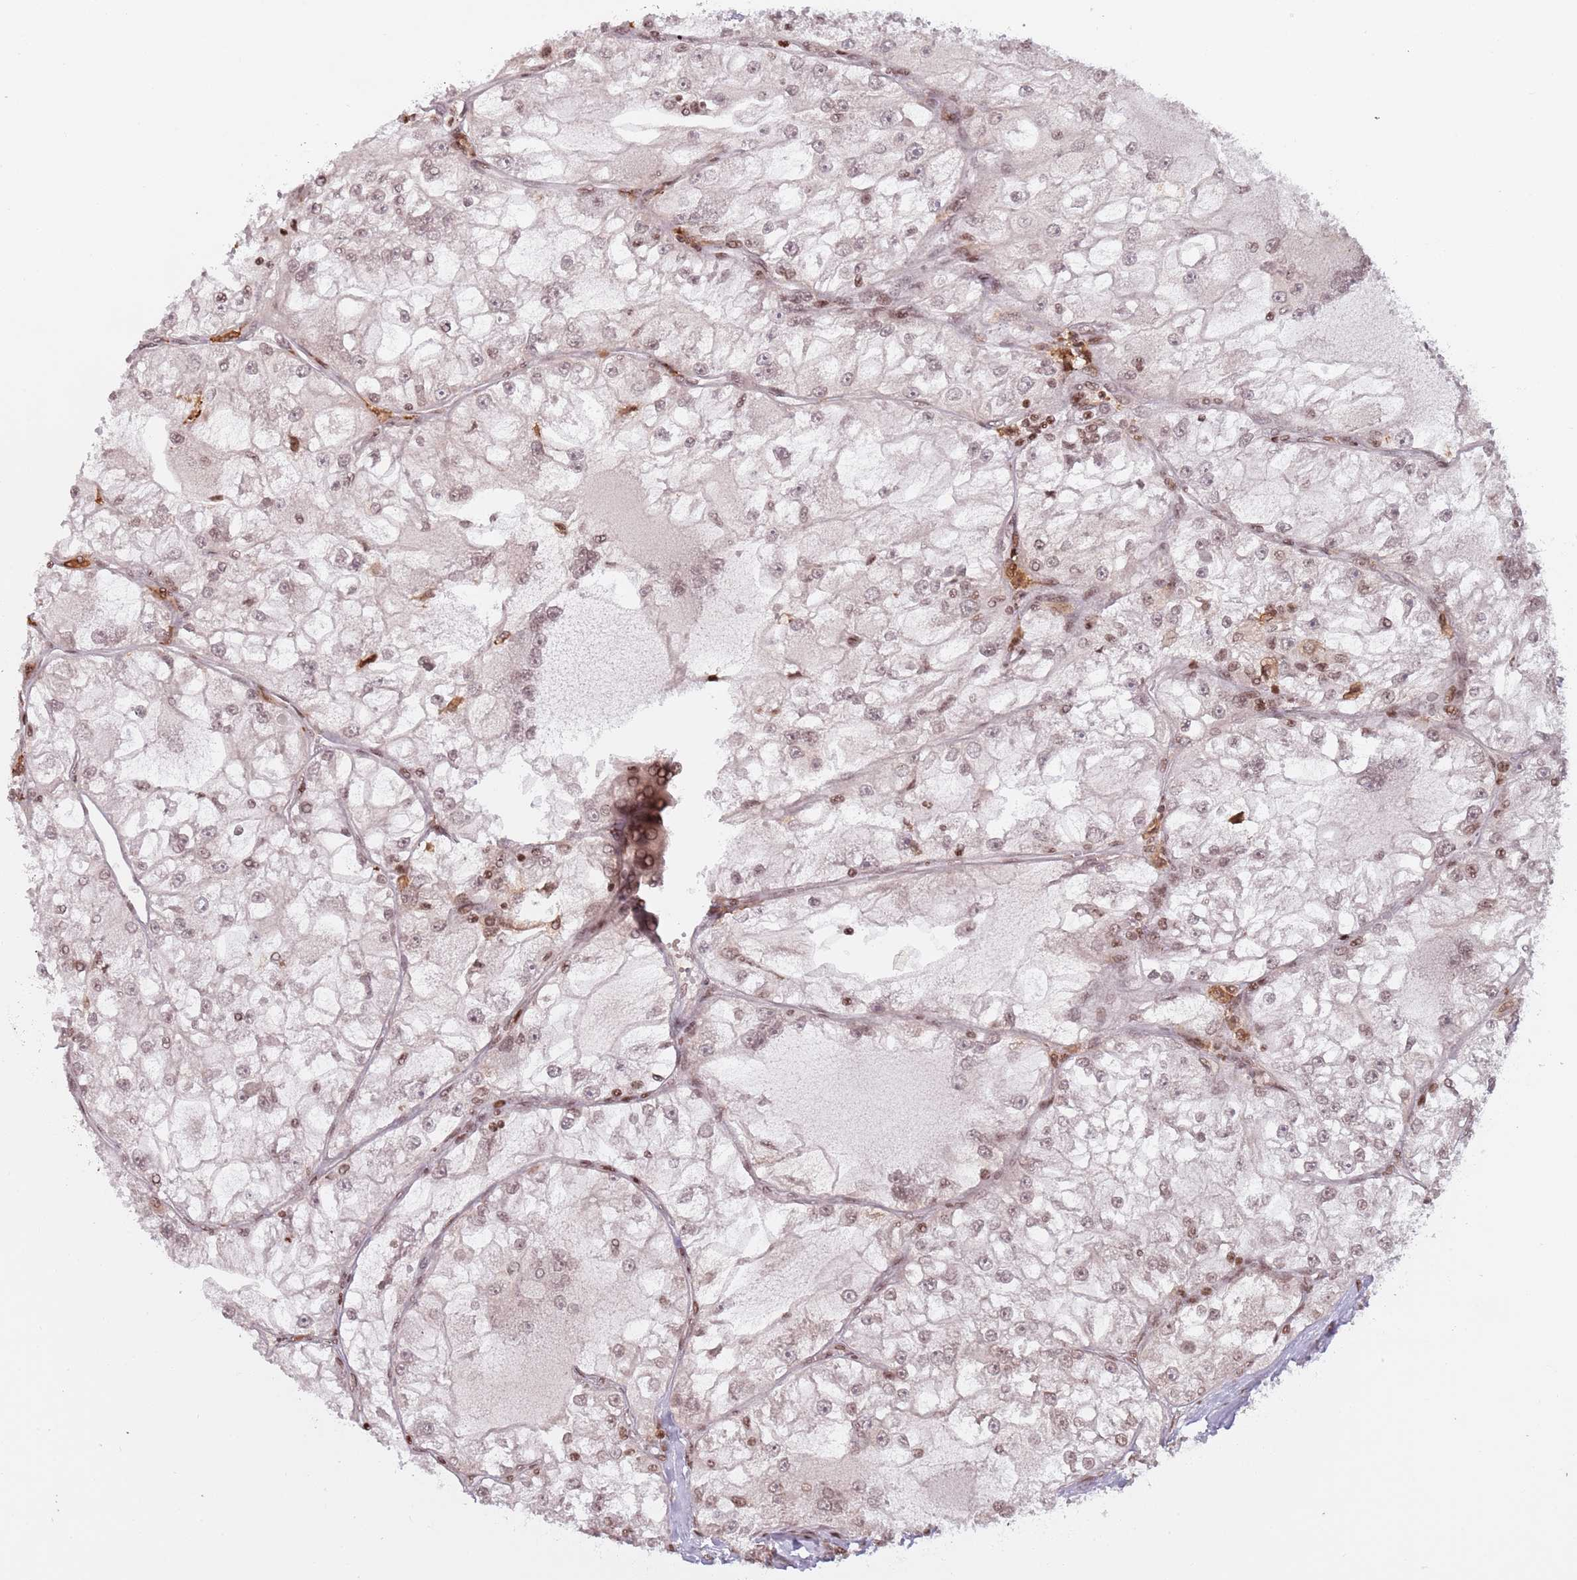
{"staining": {"intensity": "weak", "quantity": "25%-75%", "location": "nuclear"}, "tissue": "renal cancer", "cell_type": "Tumor cells", "image_type": "cancer", "snomed": [{"axis": "morphology", "description": "Adenocarcinoma, NOS"}, {"axis": "topography", "description": "Kidney"}], "caption": "Immunohistochemistry (IHC) (DAB (3,3'-diaminobenzidine)) staining of renal cancer exhibits weak nuclear protein positivity in approximately 25%-75% of tumor cells. Nuclei are stained in blue.", "gene": "SH3RF3", "patient": {"sex": "female", "age": 72}}